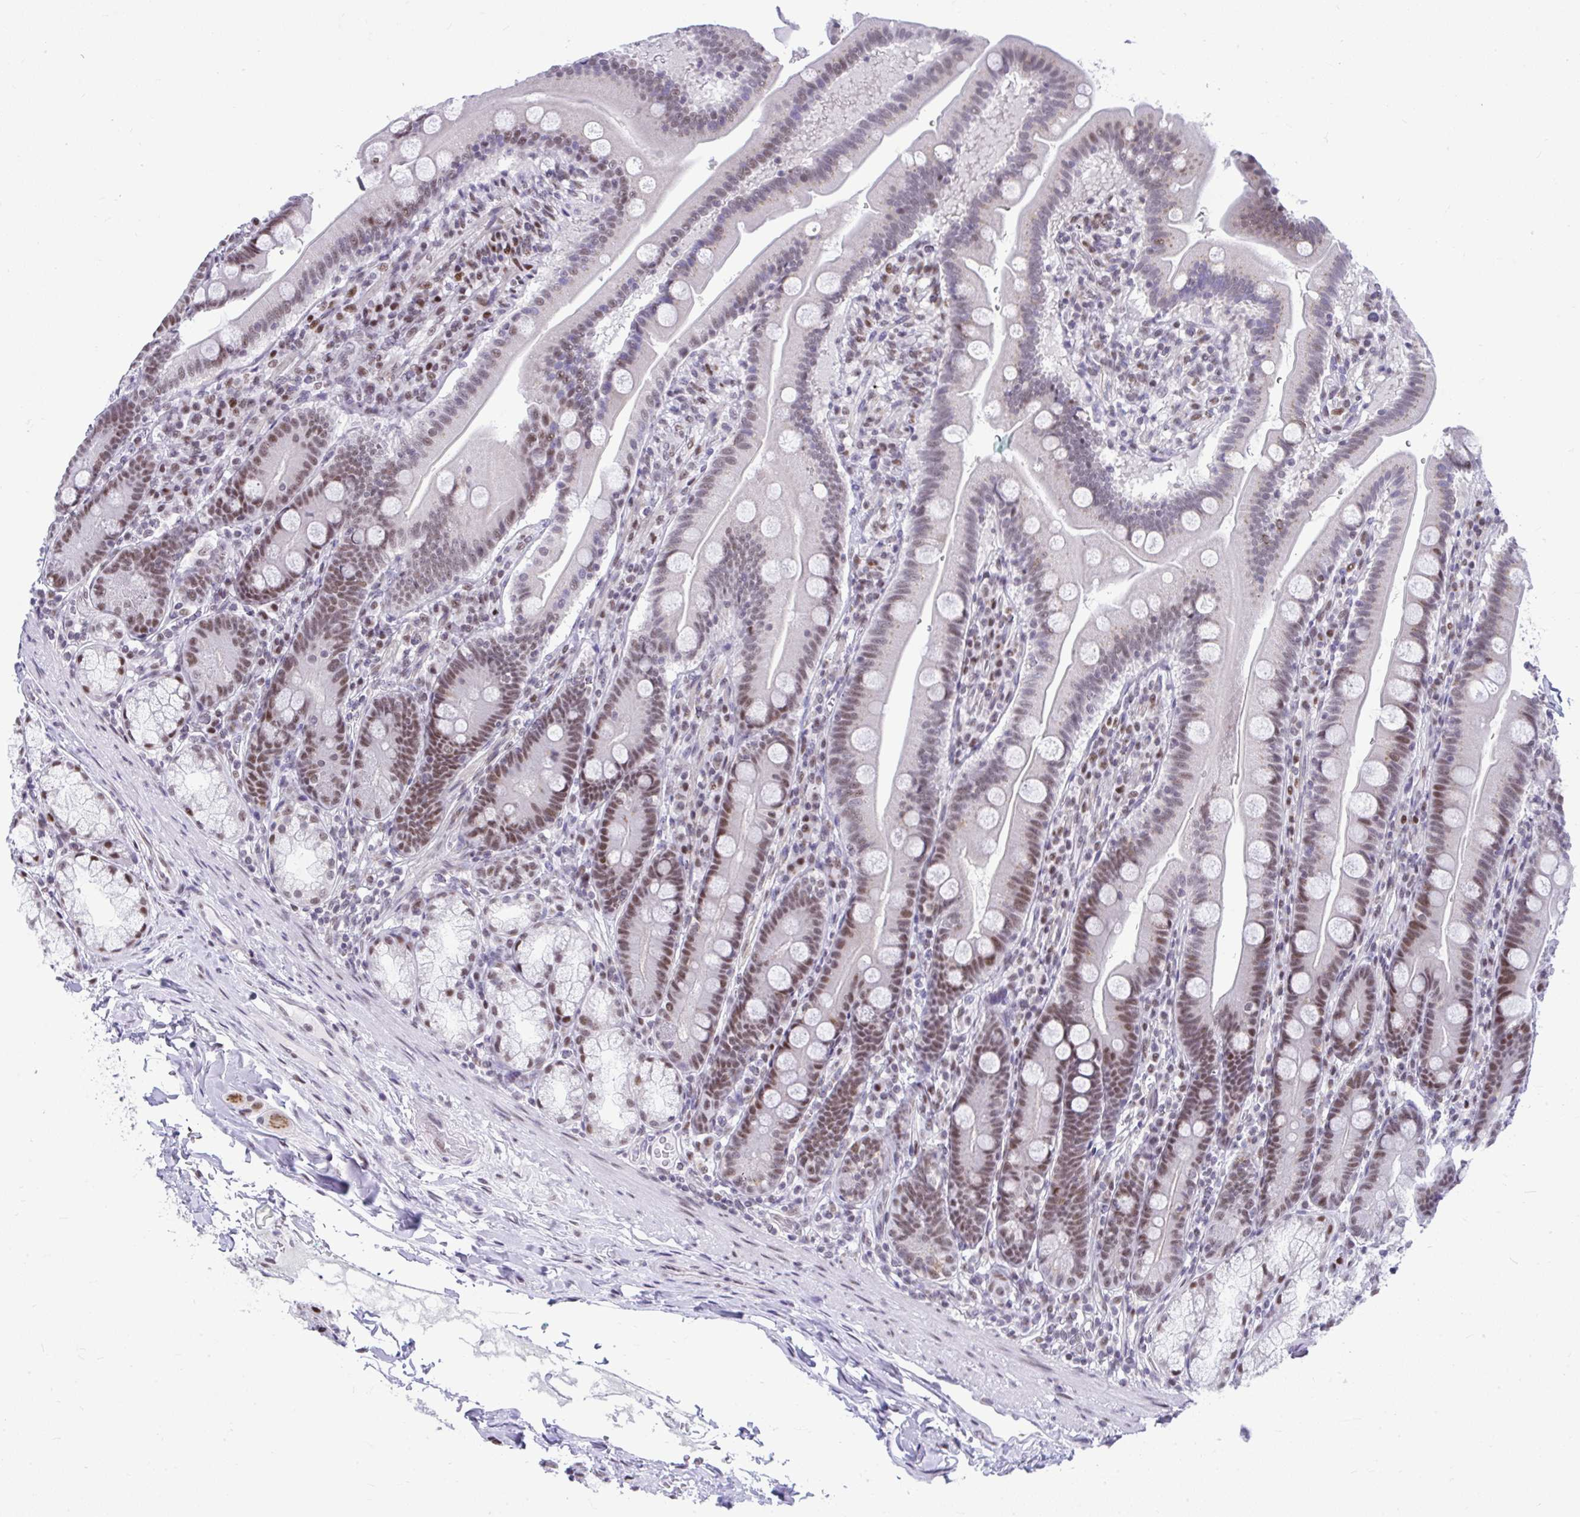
{"staining": {"intensity": "moderate", "quantity": "25%-75%", "location": "nuclear"}, "tissue": "duodenum", "cell_type": "Glandular cells", "image_type": "normal", "snomed": [{"axis": "morphology", "description": "Normal tissue, NOS"}, {"axis": "topography", "description": "Duodenum"}], "caption": "Brown immunohistochemical staining in unremarkable human duodenum displays moderate nuclear expression in approximately 25%-75% of glandular cells.", "gene": "SLC35C2", "patient": {"sex": "female", "age": 67}}